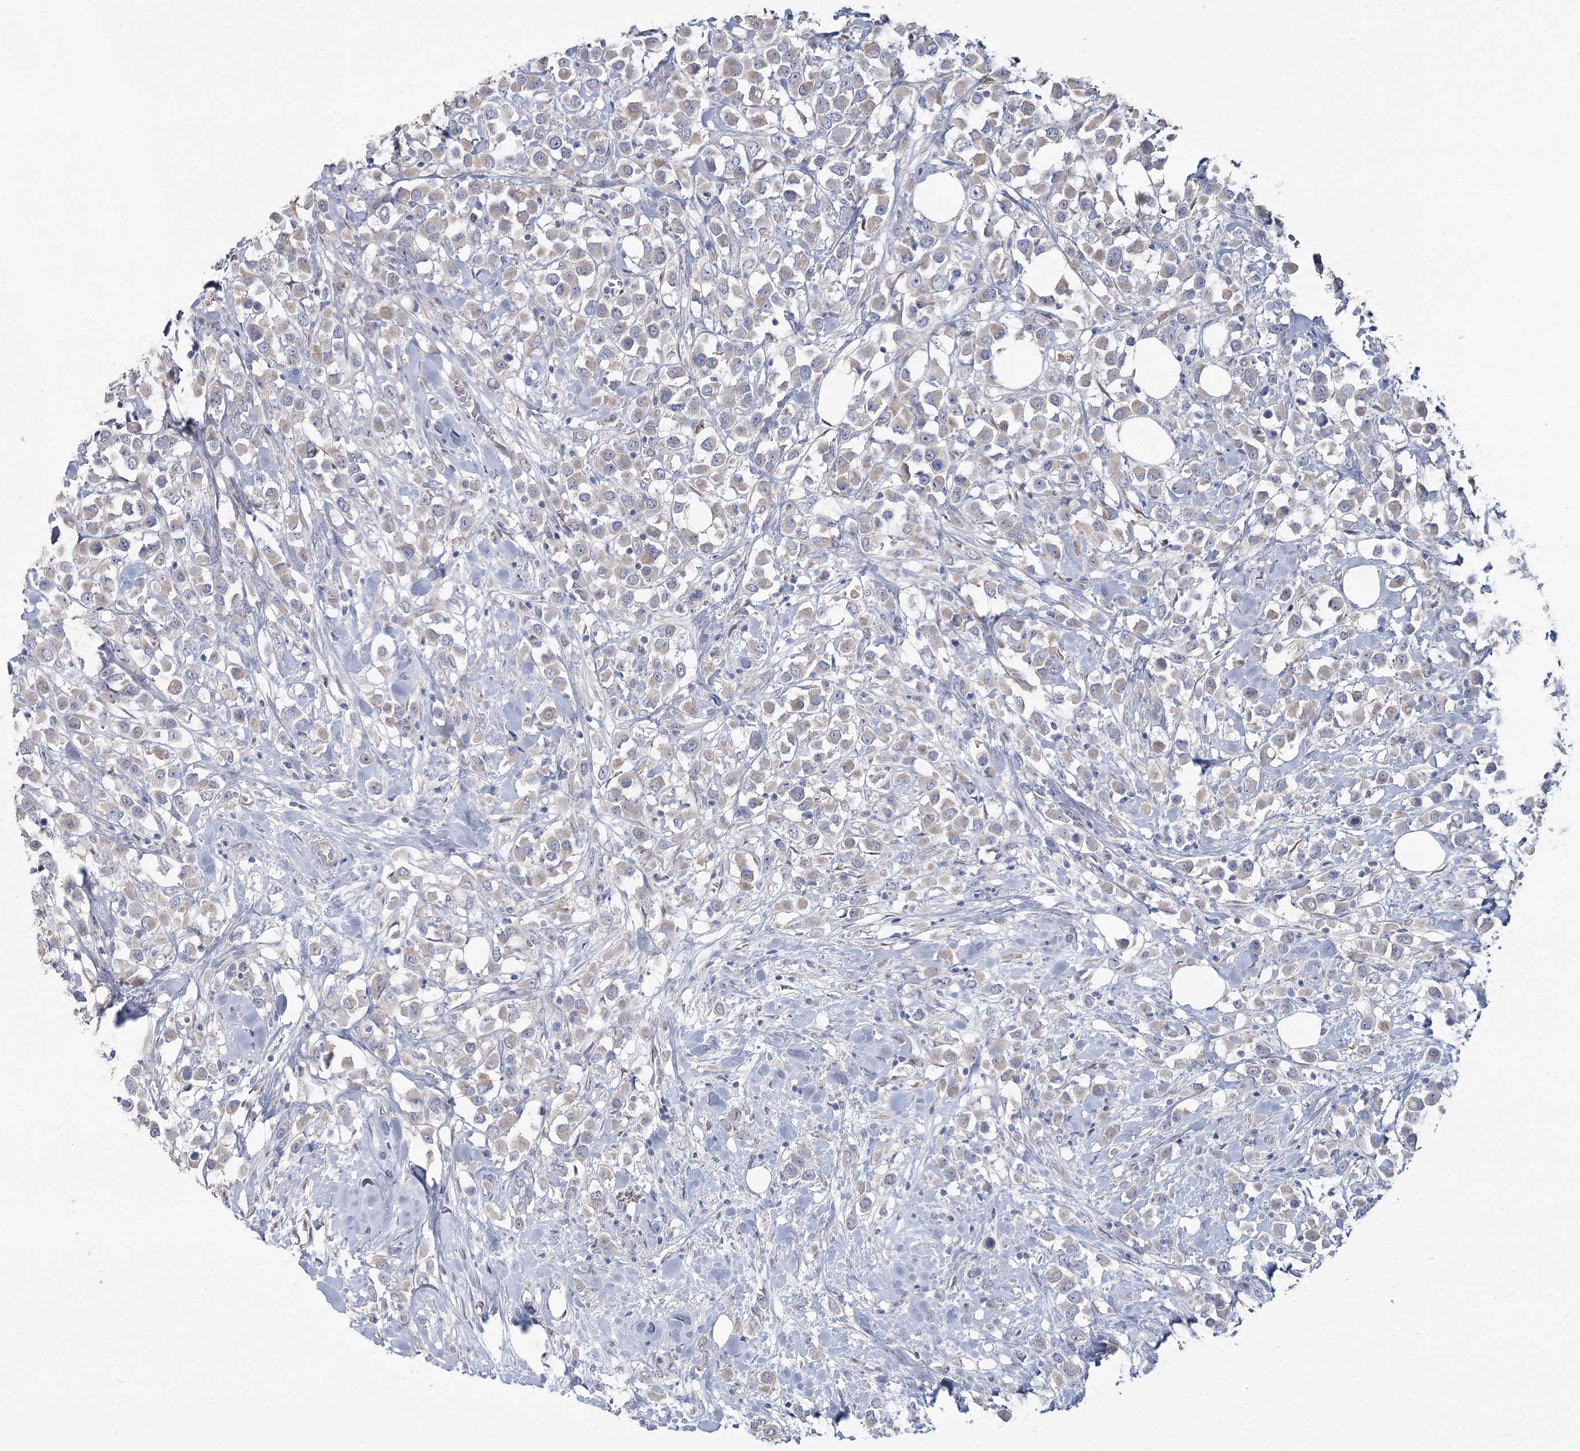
{"staining": {"intensity": "weak", "quantity": "25%-75%", "location": "cytoplasmic/membranous"}, "tissue": "breast cancer", "cell_type": "Tumor cells", "image_type": "cancer", "snomed": [{"axis": "morphology", "description": "Duct carcinoma"}, {"axis": "topography", "description": "Breast"}], "caption": "Weak cytoplasmic/membranous protein staining is present in about 25%-75% of tumor cells in breast cancer (infiltrating ductal carcinoma).", "gene": "CMBL", "patient": {"sex": "female", "age": 61}}